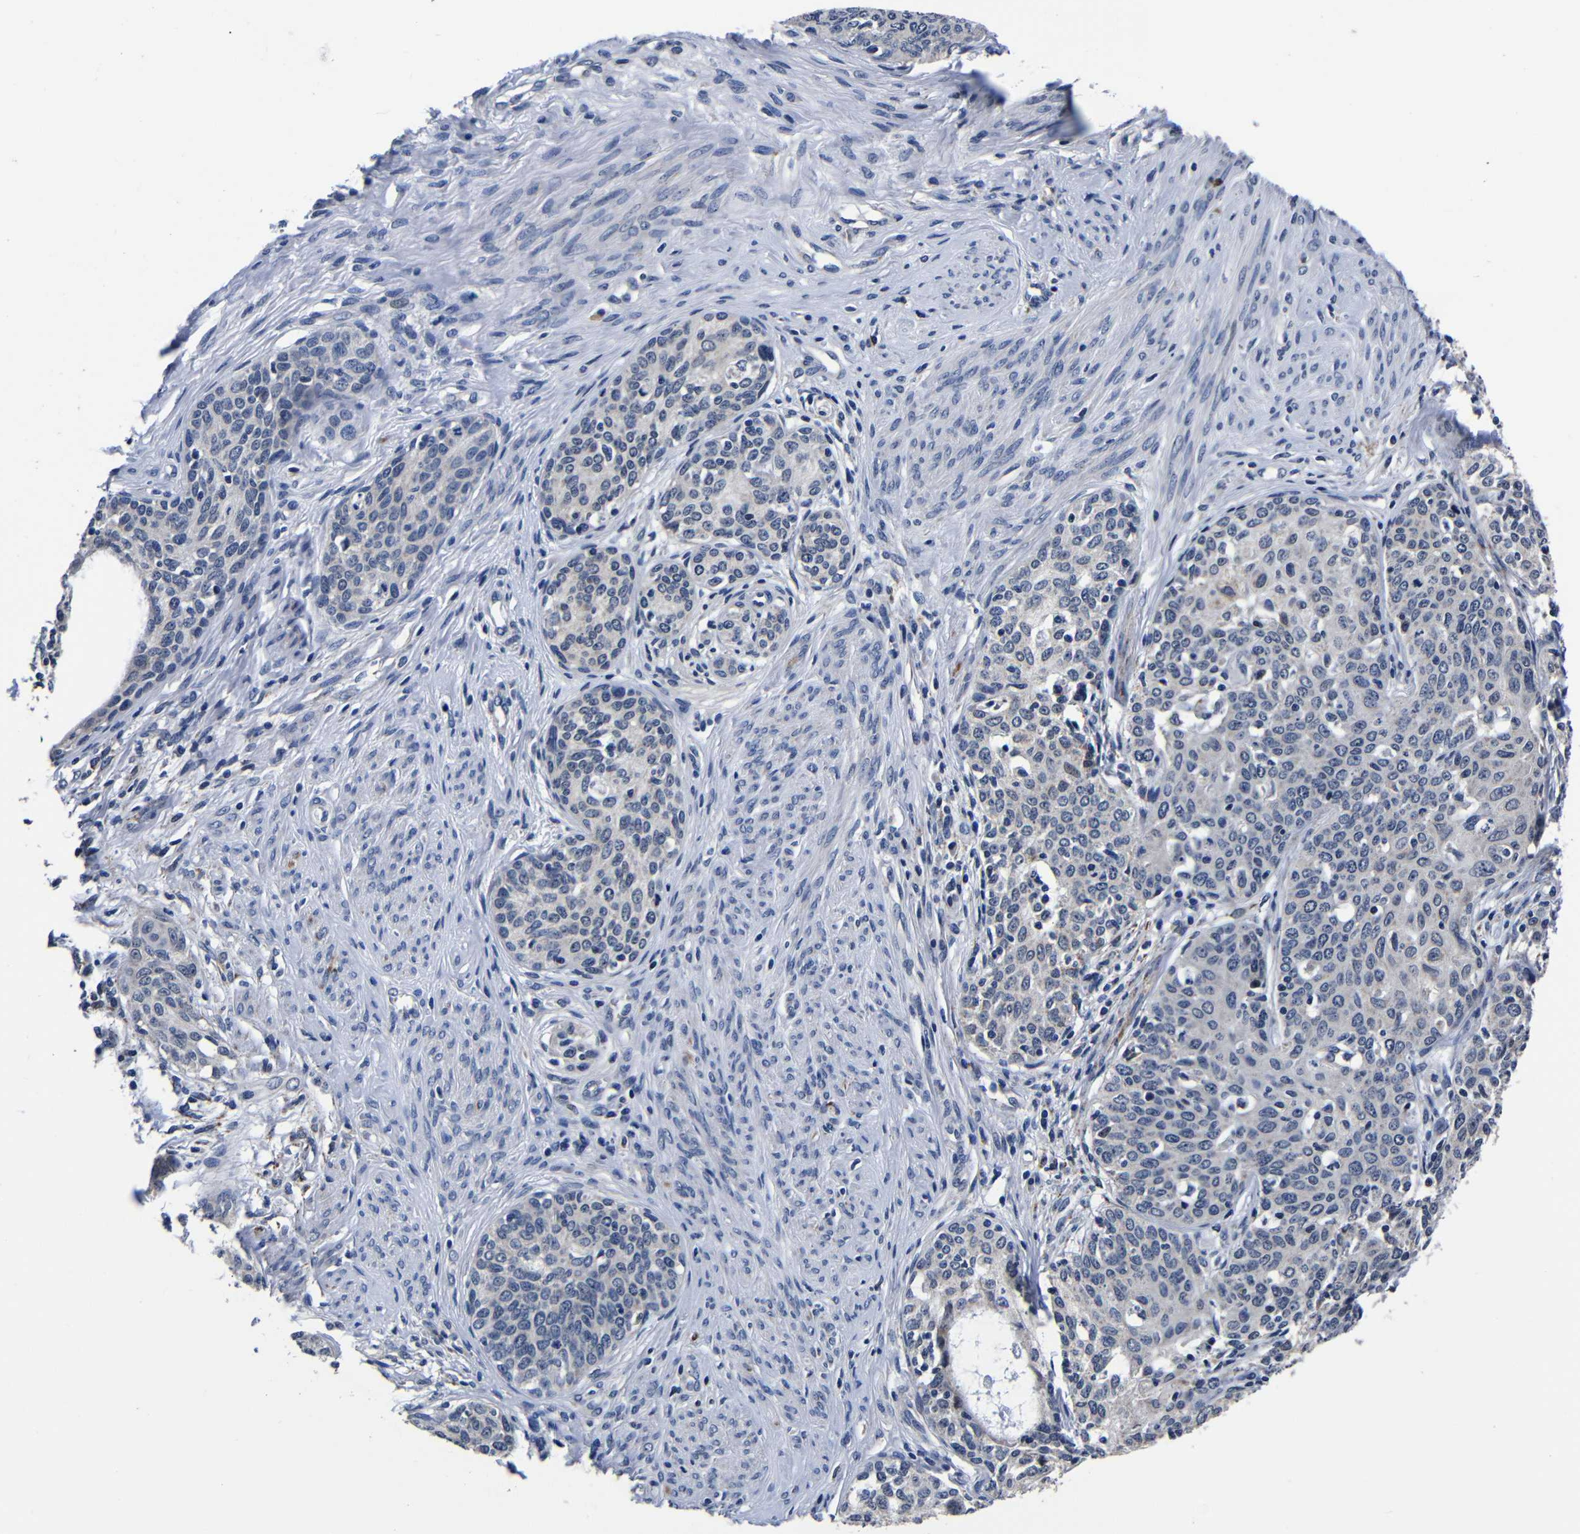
{"staining": {"intensity": "negative", "quantity": "none", "location": "none"}, "tissue": "cervical cancer", "cell_type": "Tumor cells", "image_type": "cancer", "snomed": [{"axis": "morphology", "description": "Squamous cell carcinoma, NOS"}, {"axis": "morphology", "description": "Adenocarcinoma, NOS"}, {"axis": "topography", "description": "Cervix"}], "caption": "Micrograph shows no significant protein expression in tumor cells of adenocarcinoma (cervical). (Brightfield microscopy of DAB (3,3'-diaminobenzidine) immunohistochemistry at high magnification).", "gene": "DEPP1", "patient": {"sex": "female", "age": 52}}